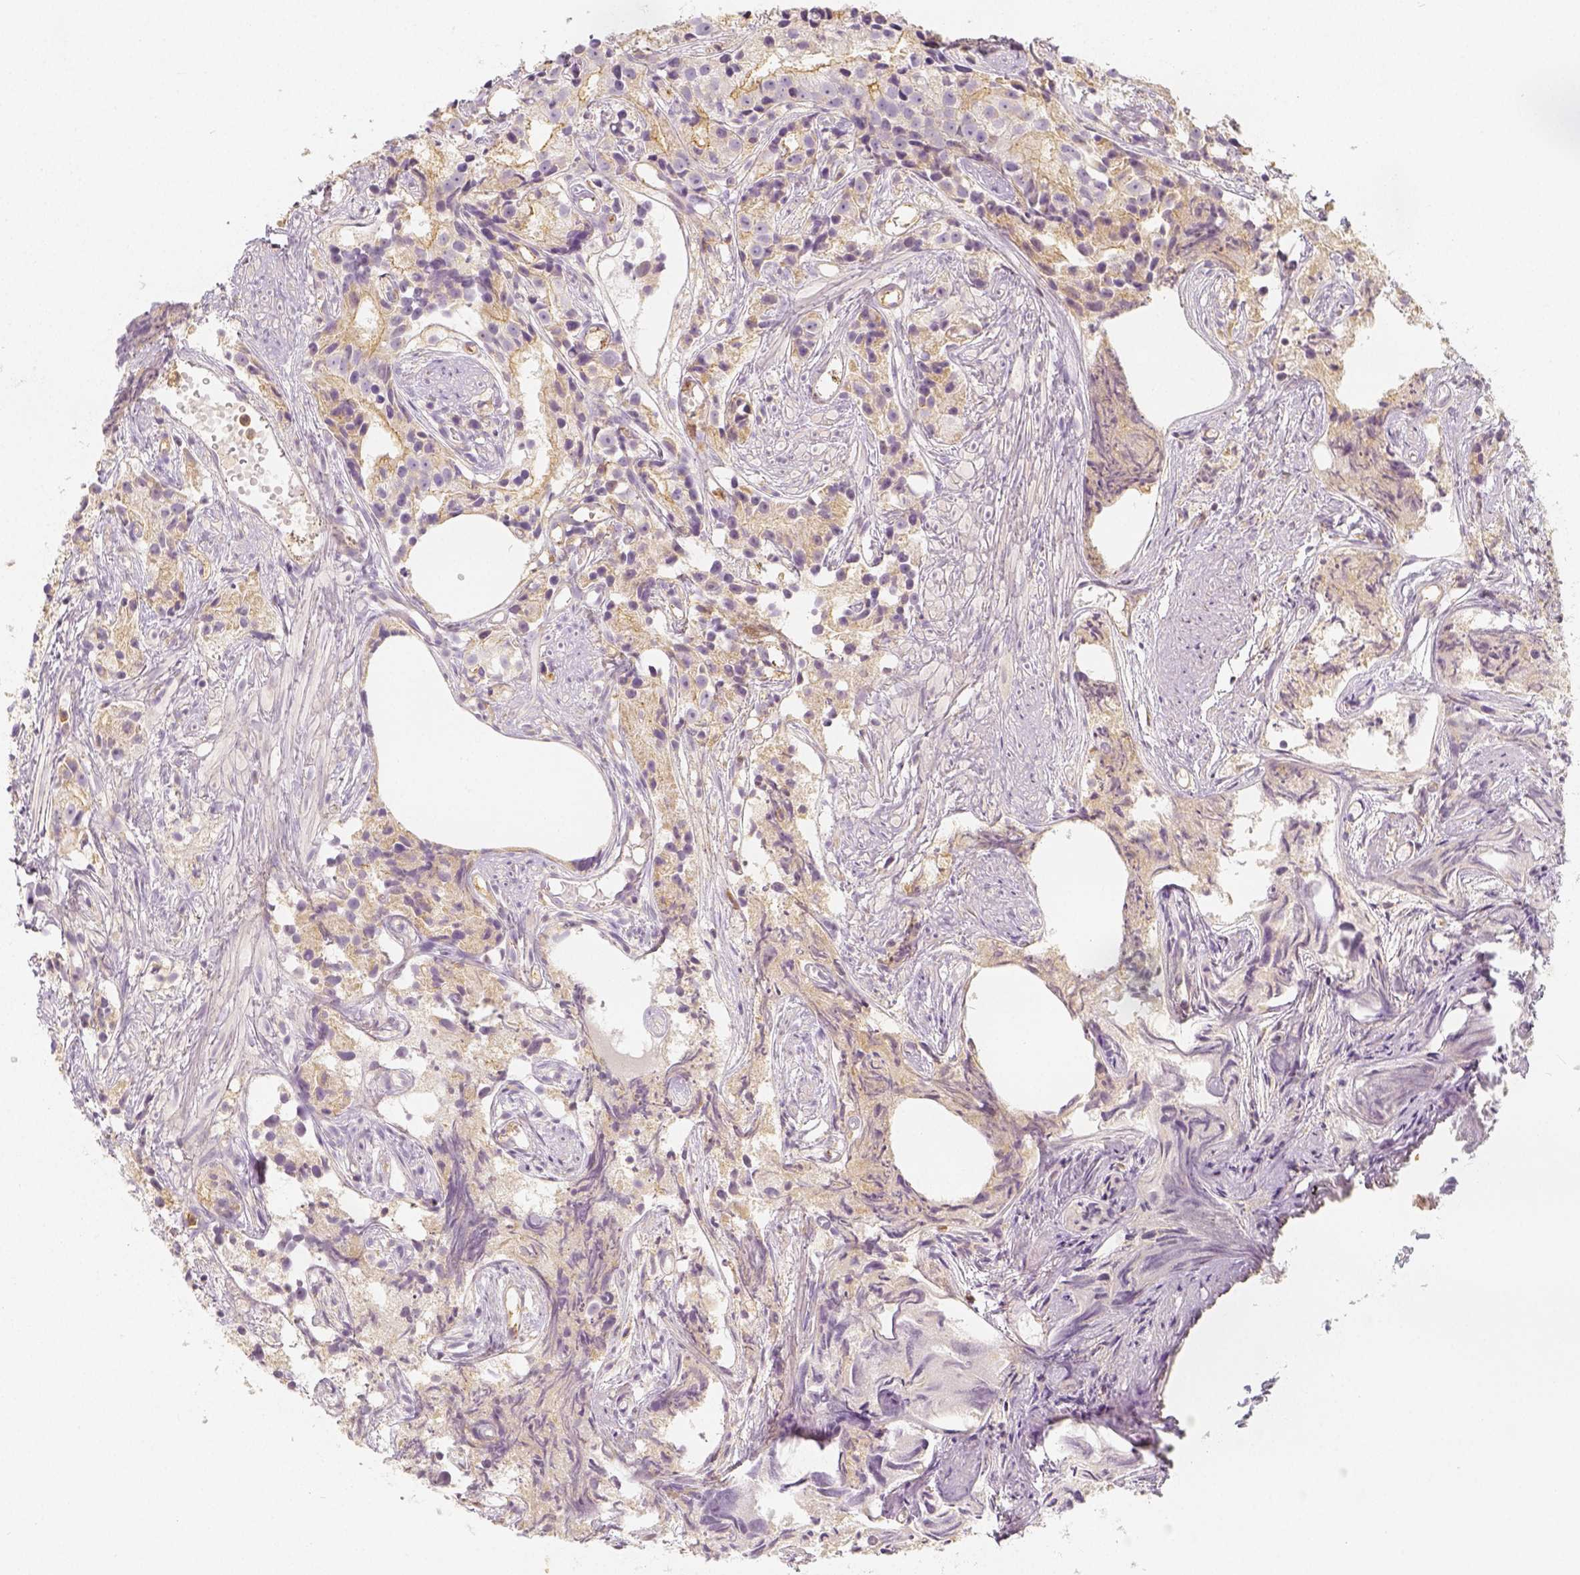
{"staining": {"intensity": "weak", "quantity": ">75%", "location": "cytoplasmic/membranous"}, "tissue": "prostate cancer", "cell_type": "Tumor cells", "image_type": "cancer", "snomed": [{"axis": "morphology", "description": "Adenocarcinoma, High grade"}, {"axis": "topography", "description": "Prostate"}], "caption": "Immunohistochemistry staining of prostate adenocarcinoma (high-grade), which displays low levels of weak cytoplasmic/membranous expression in about >75% of tumor cells indicating weak cytoplasmic/membranous protein positivity. The staining was performed using DAB (3,3'-diaminobenzidine) (brown) for protein detection and nuclei were counterstained in hematoxylin (blue).", "gene": "PTPRJ", "patient": {"sex": "male", "age": 75}}